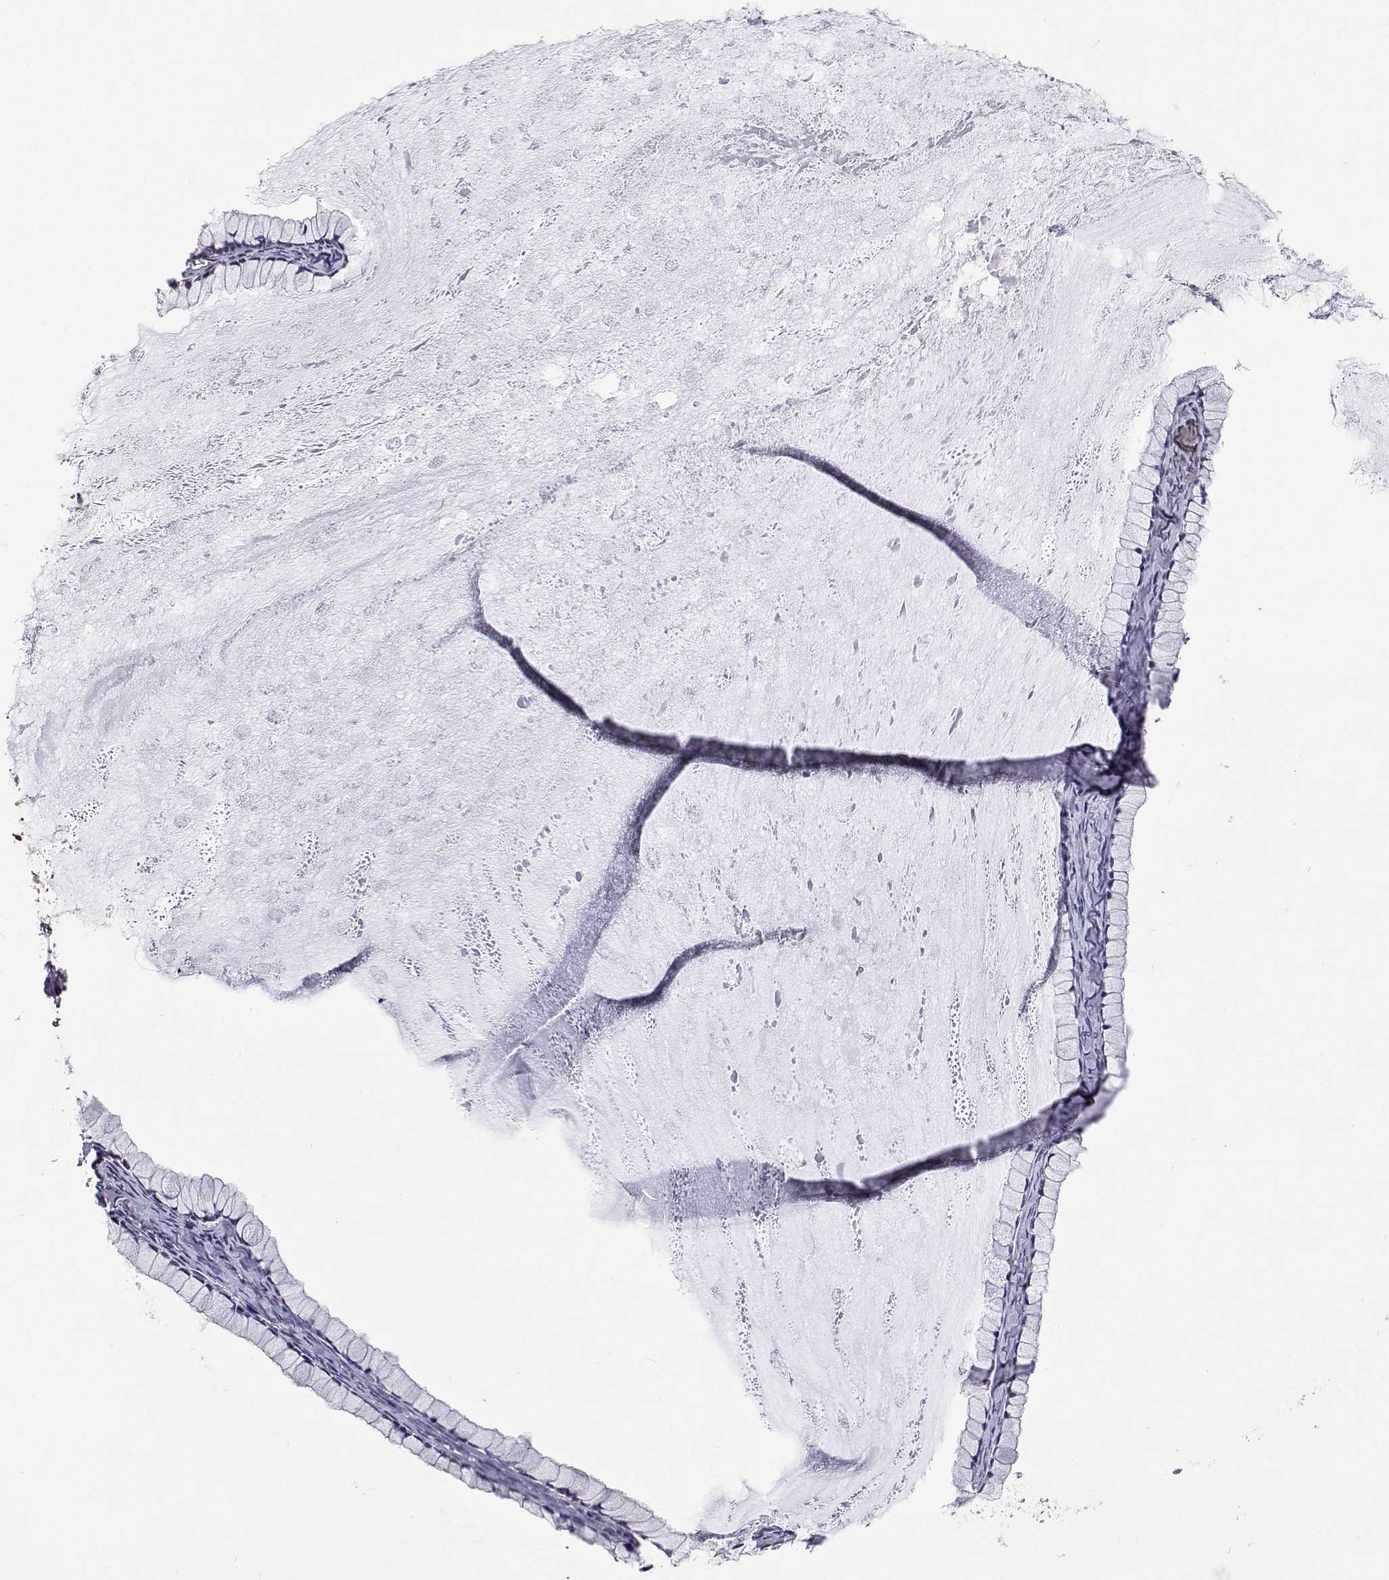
{"staining": {"intensity": "weak", "quantity": "<25%", "location": "nuclear"}, "tissue": "ovarian cancer", "cell_type": "Tumor cells", "image_type": "cancer", "snomed": [{"axis": "morphology", "description": "Cystadenocarcinoma, mucinous, NOS"}, {"axis": "topography", "description": "Ovary"}], "caption": "IHC of ovarian cancer (mucinous cystadenocarcinoma) shows no positivity in tumor cells.", "gene": "HNRNPA0", "patient": {"sex": "female", "age": 41}}